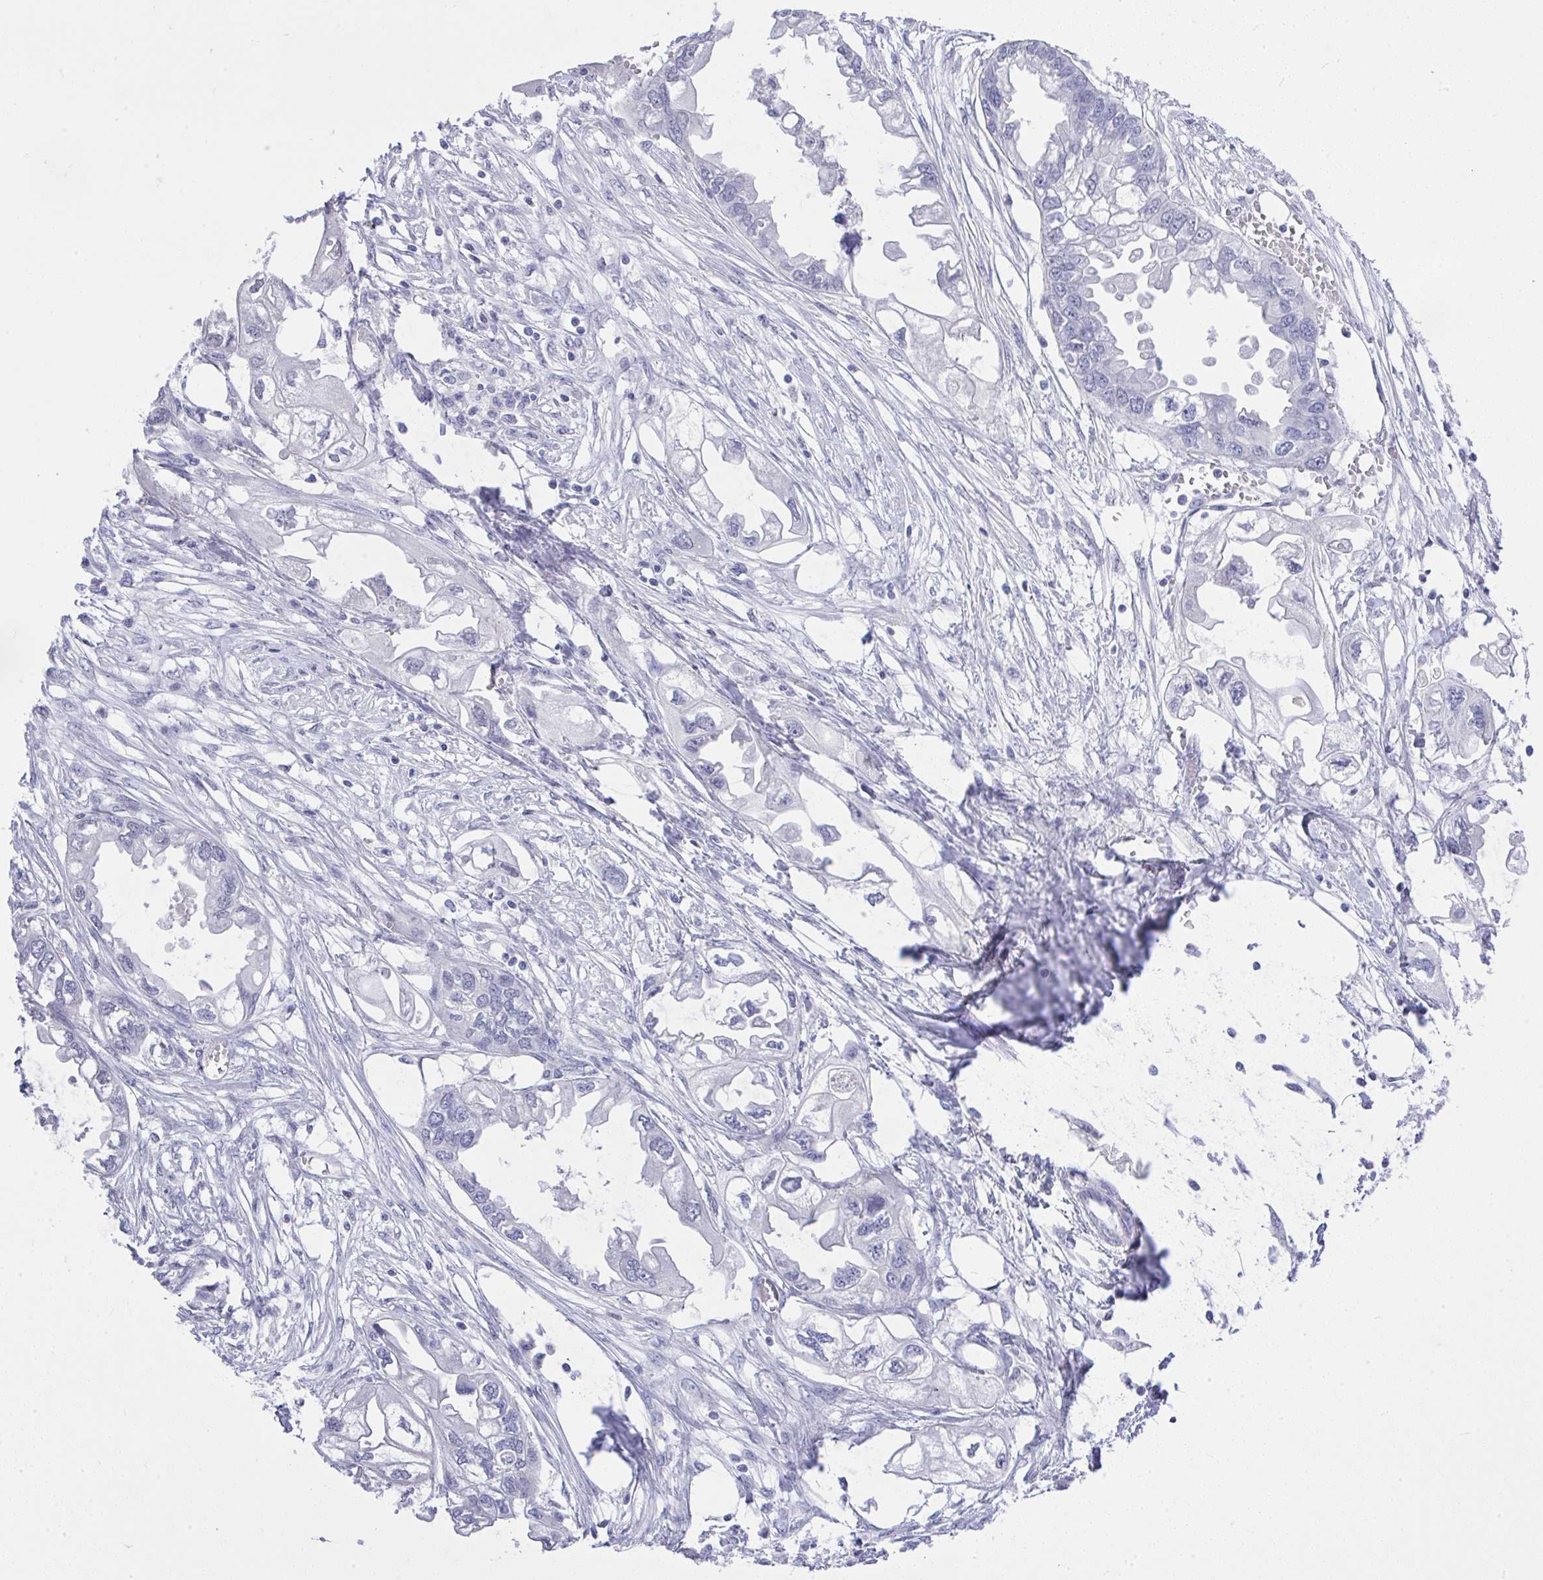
{"staining": {"intensity": "negative", "quantity": "none", "location": "none"}, "tissue": "endometrial cancer", "cell_type": "Tumor cells", "image_type": "cancer", "snomed": [{"axis": "morphology", "description": "Adenocarcinoma, NOS"}, {"axis": "morphology", "description": "Adenocarcinoma, metastatic, NOS"}, {"axis": "topography", "description": "Adipose tissue"}, {"axis": "topography", "description": "Endometrium"}], "caption": "Protein analysis of metastatic adenocarcinoma (endometrial) exhibits no significant expression in tumor cells.", "gene": "MS4A12", "patient": {"sex": "female", "age": 67}}